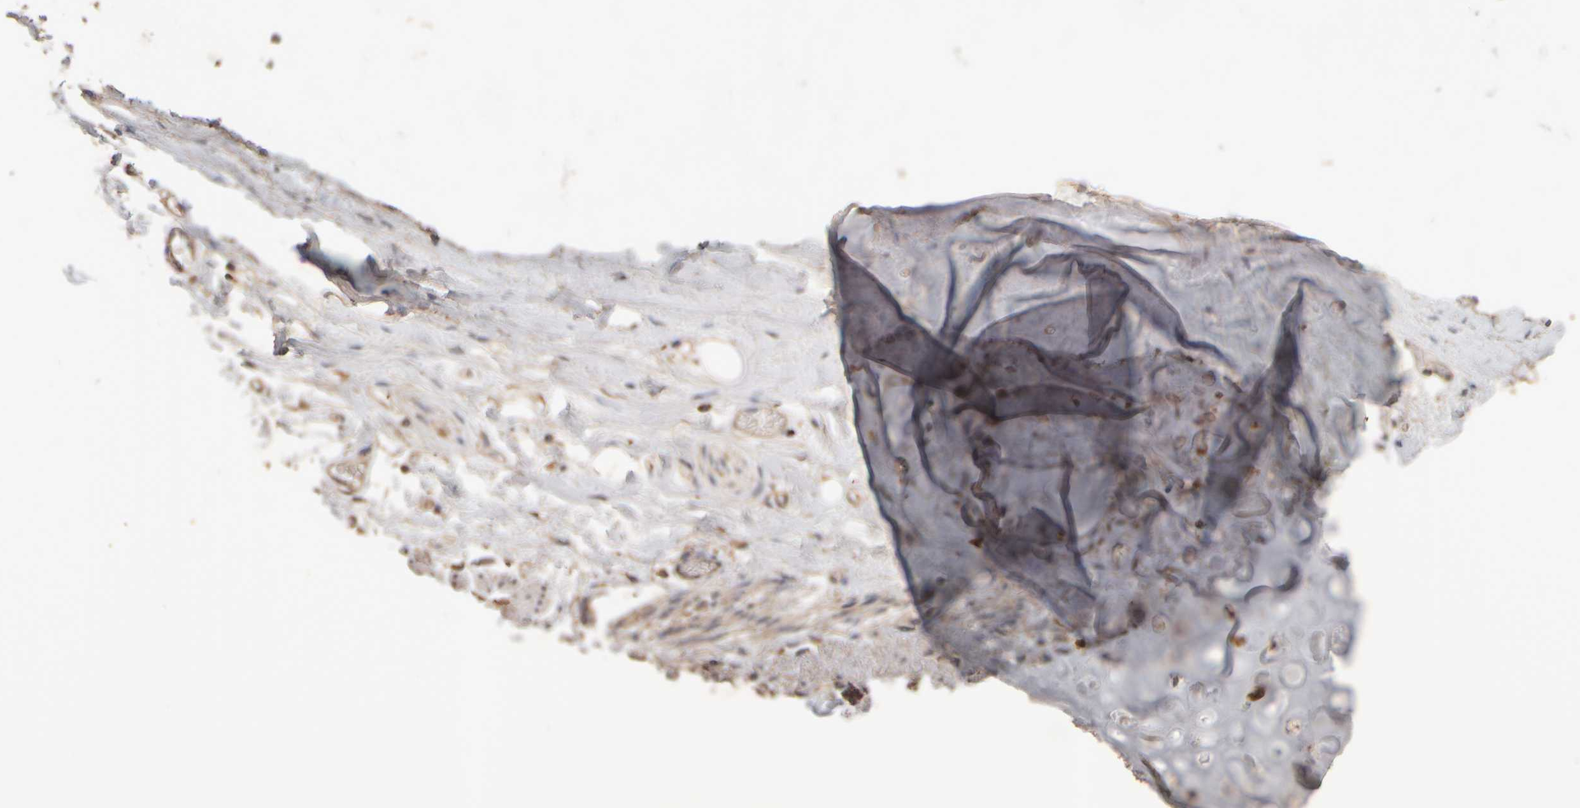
{"staining": {"intensity": "moderate", "quantity": ">75%", "location": "cytoplasmic/membranous"}, "tissue": "adipose tissue", "cell_type": "Adipocytes", "image_type": "normal", "snomed": [{"axis": "morphology", "description": "Normal tissue, NOS"}, {"axis": "topography", "description": "Cartilage tissue"}, {"axis": "topography", "description": "Bronchus"}], "caption": "Protein analysis of unremarkable adipose tissue demonstrates moderate cytoplasmic/membranous staining in approximately >75% of adipocytes.", "gene": "EIF2B3", "patient": {"sex": "female", "age": 73}}